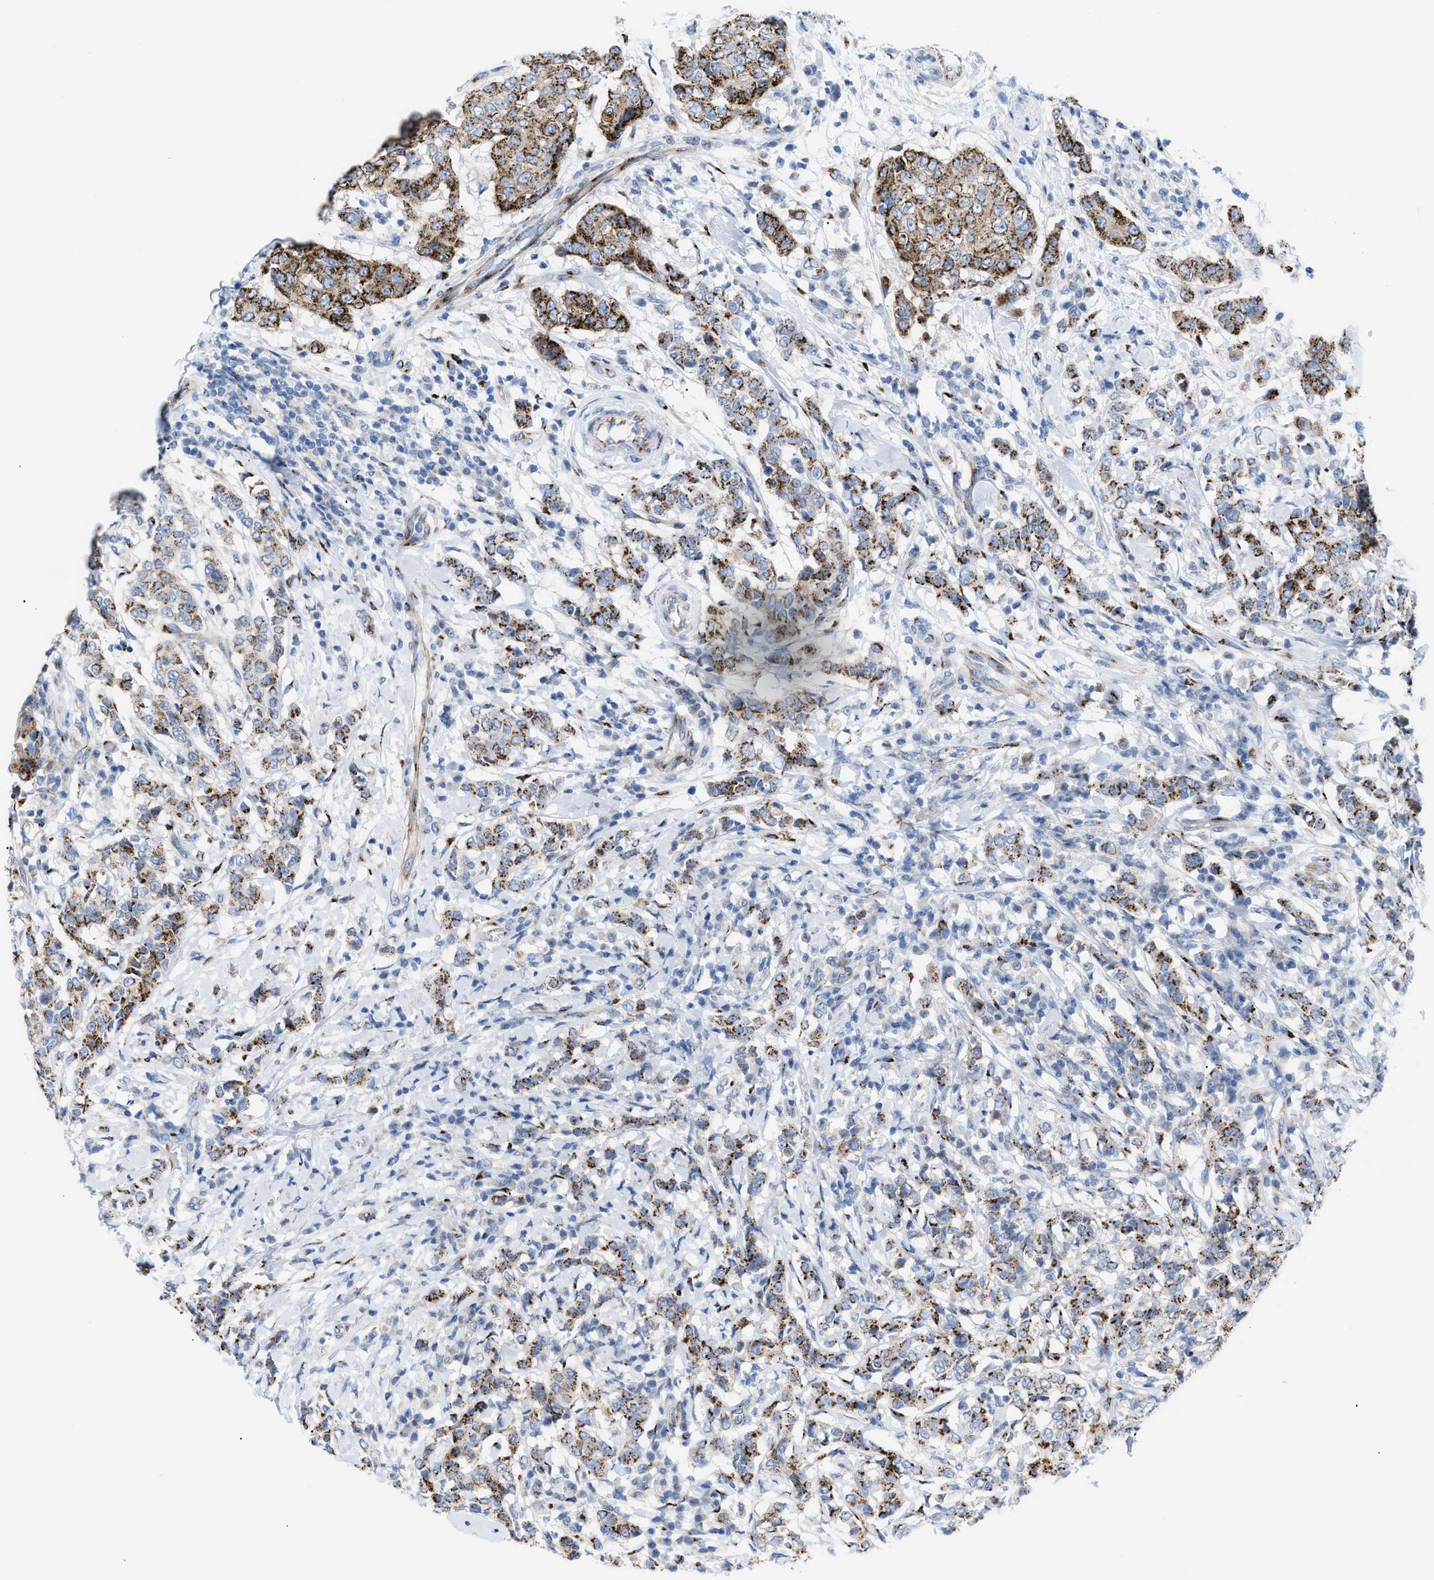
{"staining": {"intensity": "strong", "quantity": ">75%", "location": "cytoplasmic/membranous"}, "tissue": "breast cancer", "cell_type": "Tumor cells", "image_type": "cancer", "snomed": [{"axis": "morphology", "description": "Duct carcinoma"}, {"axis": "topography", "description": "Breast"}], "caption": "Immunohistochemical staining of breast infiltrating ductal carcinoma displays high levels of strong cytoplasmic/membranous protein positivity in about >75% of tumor cells.", "gene": "TMEM17", "patient": {"sex": "female", "age": 27}}